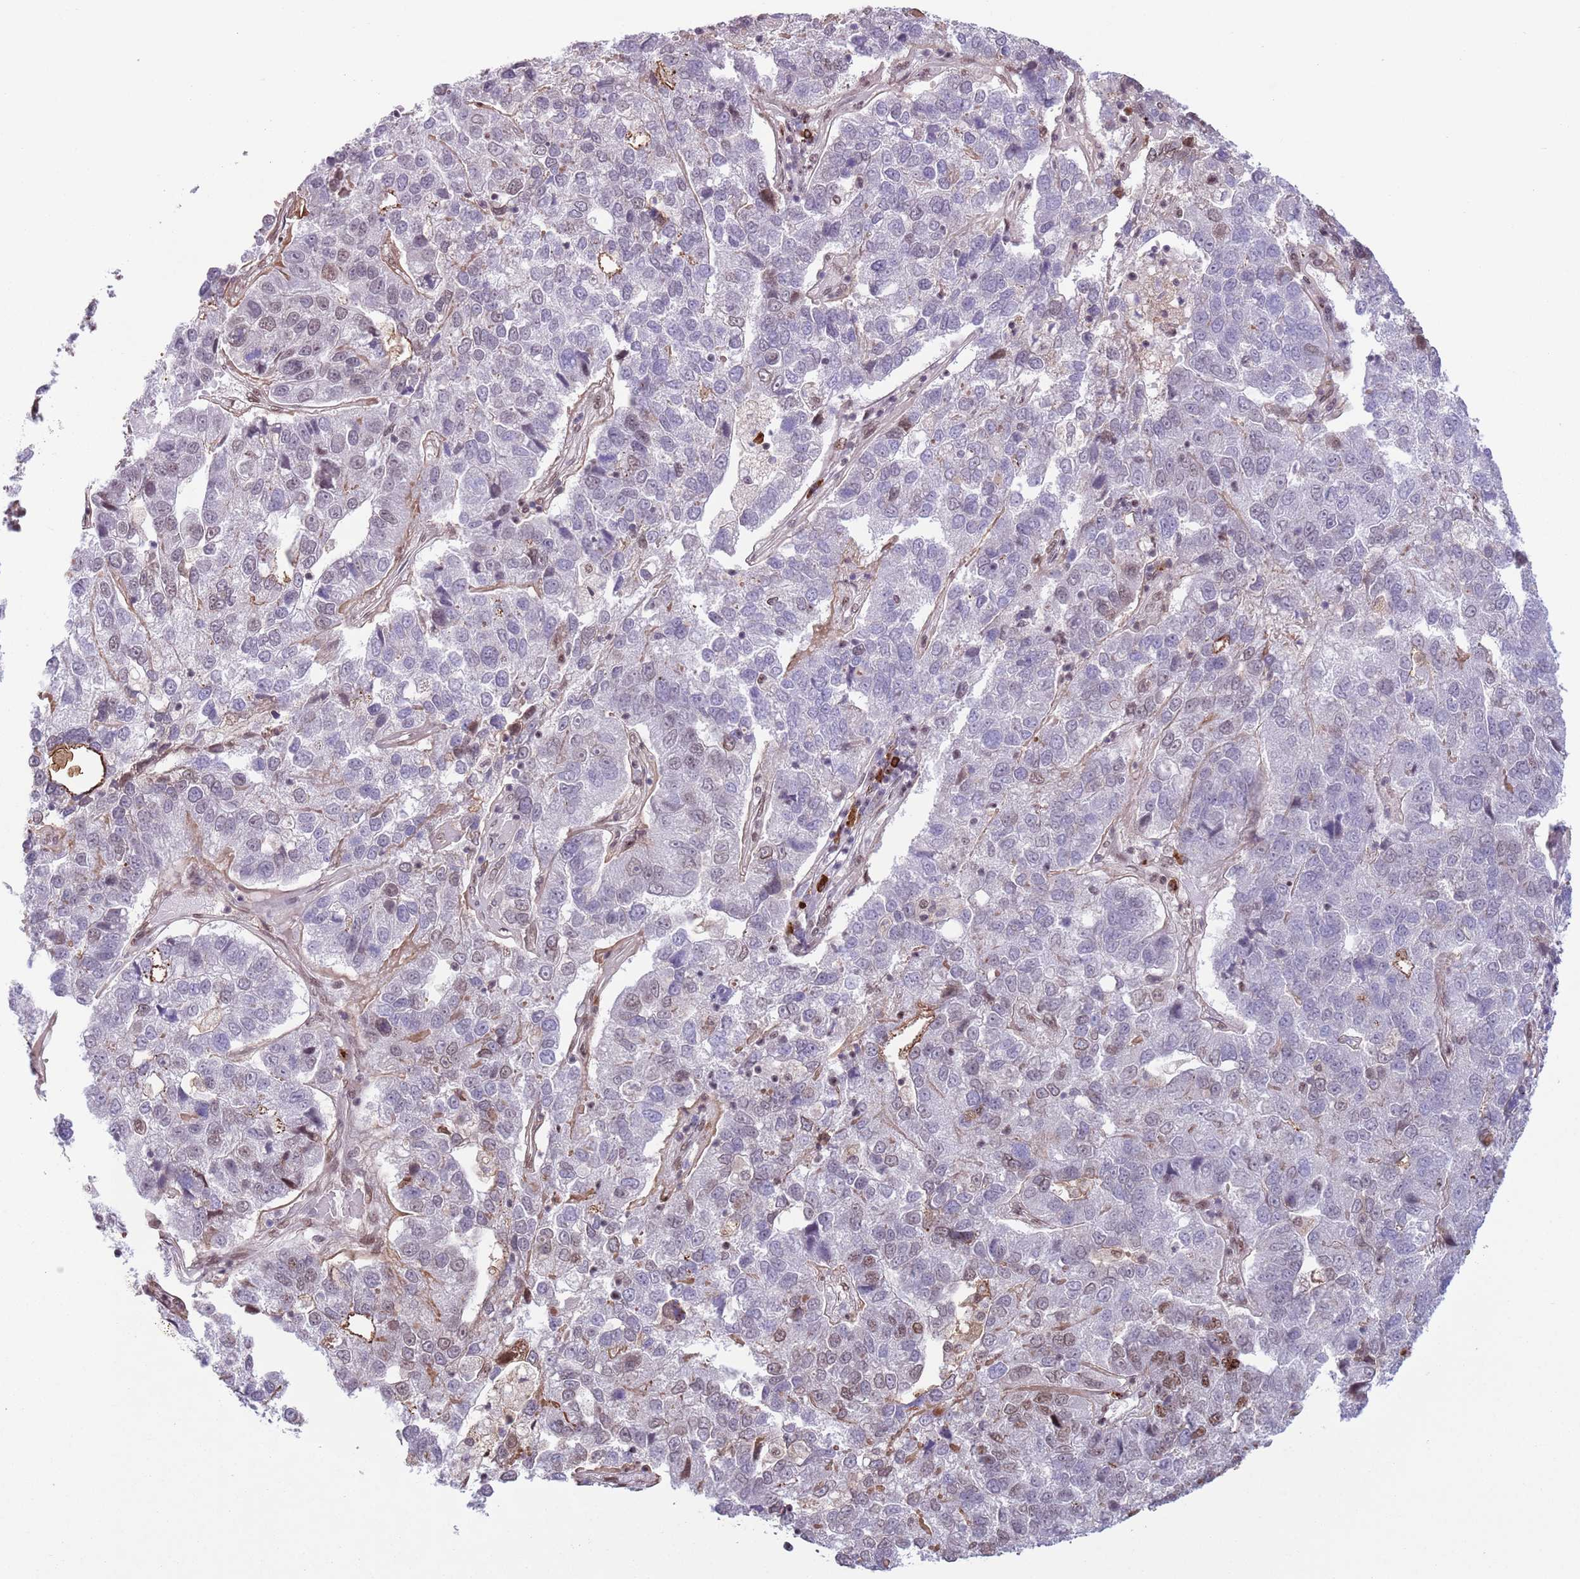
{"staining": {"intensity": "negative", "quantity": "none", "location": "none"}, "tissue": "pancreatic cancer", "cell_type": "Tumor cells", "image_type": "cancer", "snomed": [{"axis": "morphology", "description": "Adenocarcinoma, NOS"}, {"axis": "topography", "description": "Pancreas"}], "caption": "Immunohistochemistry (IHC) of pancreatic adenocarcinoma reveals no expression in tumor cells.", "gene": "SIPA1L3", "patient": {"sex": "female", "age": 61}}